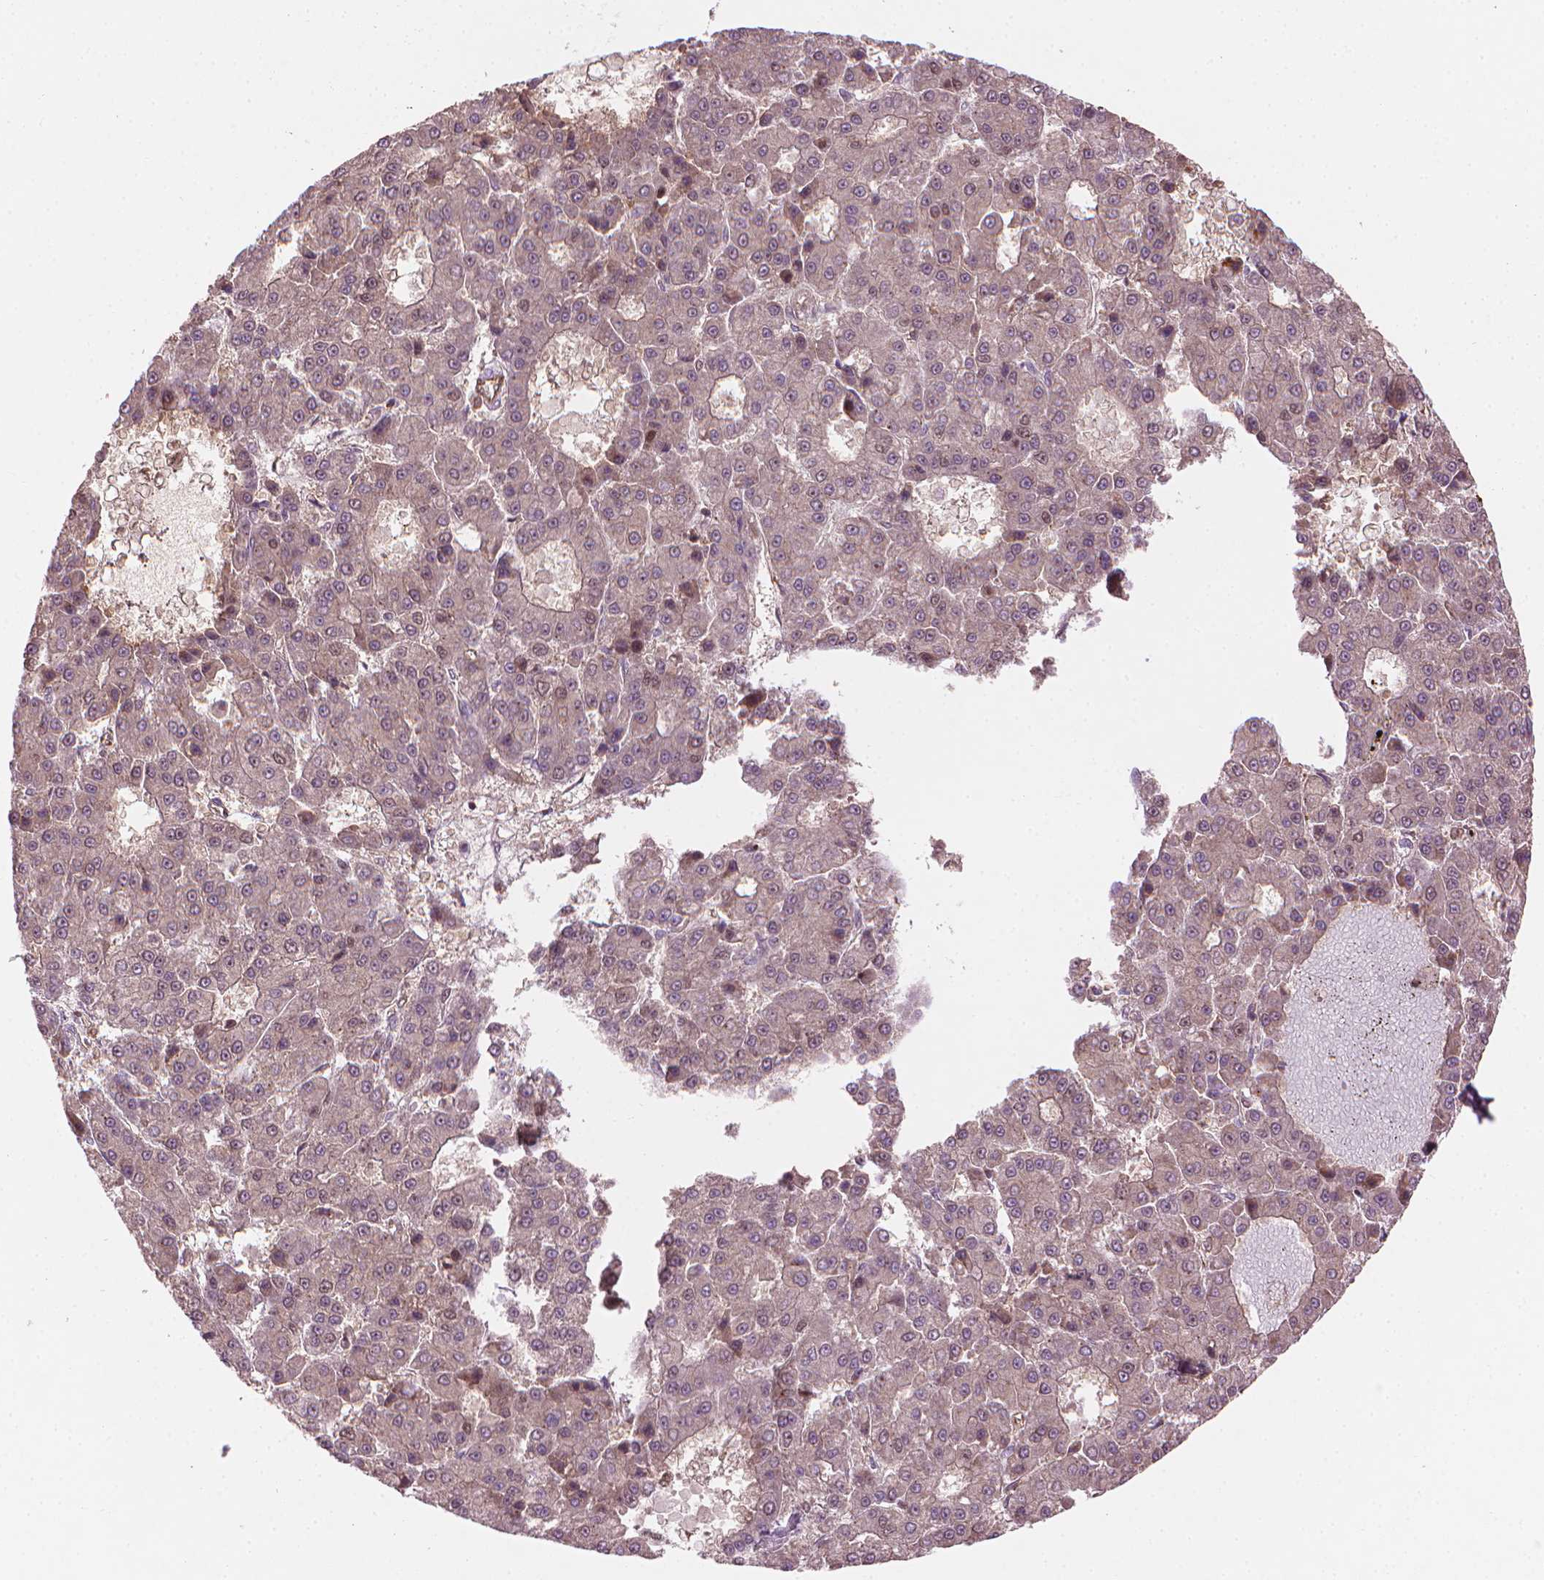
{"staining": {"intensity": "weak", "quantity": "<25%", "location": "nuclear"}, "tissue": "liver cancer", "cell_type": "Tumor cells", "image_type": "cancer", "snomed": [{"axis": "morphology", "description": "Carcinoma, Hepatocellular, NOS"}, {"axis": "topography", "description": "Liver"}], "caption": "Tumor cells show no significant protein staining in liver cancer (hepatocellular carcinoma).", "gene": "SMC2", "patient": {"sex": "male", "age": 70}}